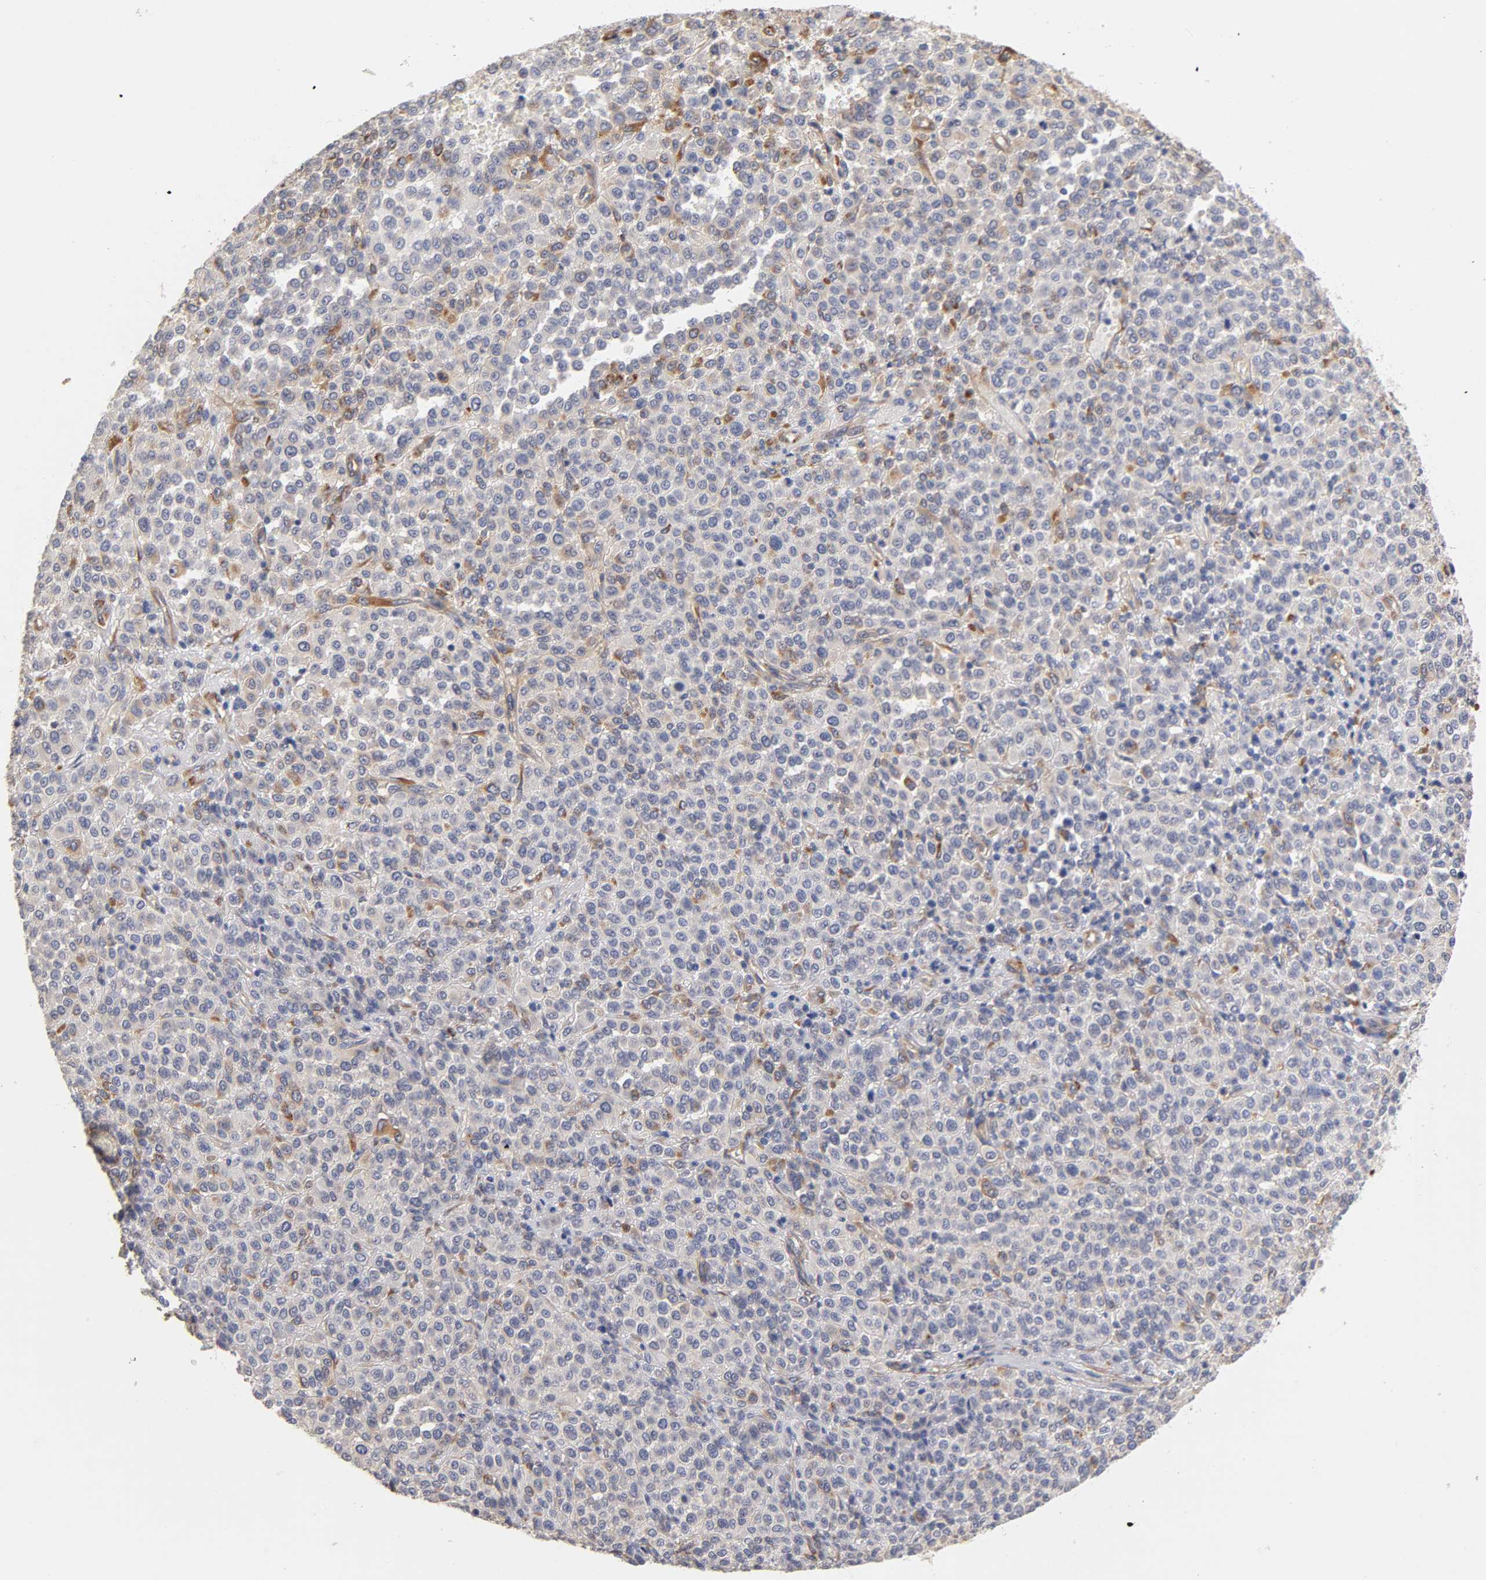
{"staining": {"intensity": "moderate", "quantity": "<25%", "location": "cytoplasmic/membranous"}, "tissue": "melanoma", "cell_type": "Tumor cells", "image_type": "cancer", "snomed": [{"axis": "morphology", "description": "Malignant melanoma, Metastatic site"}, {"axis": "topography", "description": "Pancreas"}], "caption": "Approximately <25% of tumor cells in melanoma reveal moderate cytoplasmic/membranous protein positivity as visualized by brown immunohistochemical staining.", "gene": "LAMB1", "patient": {"sex": "female", "age": 30}}